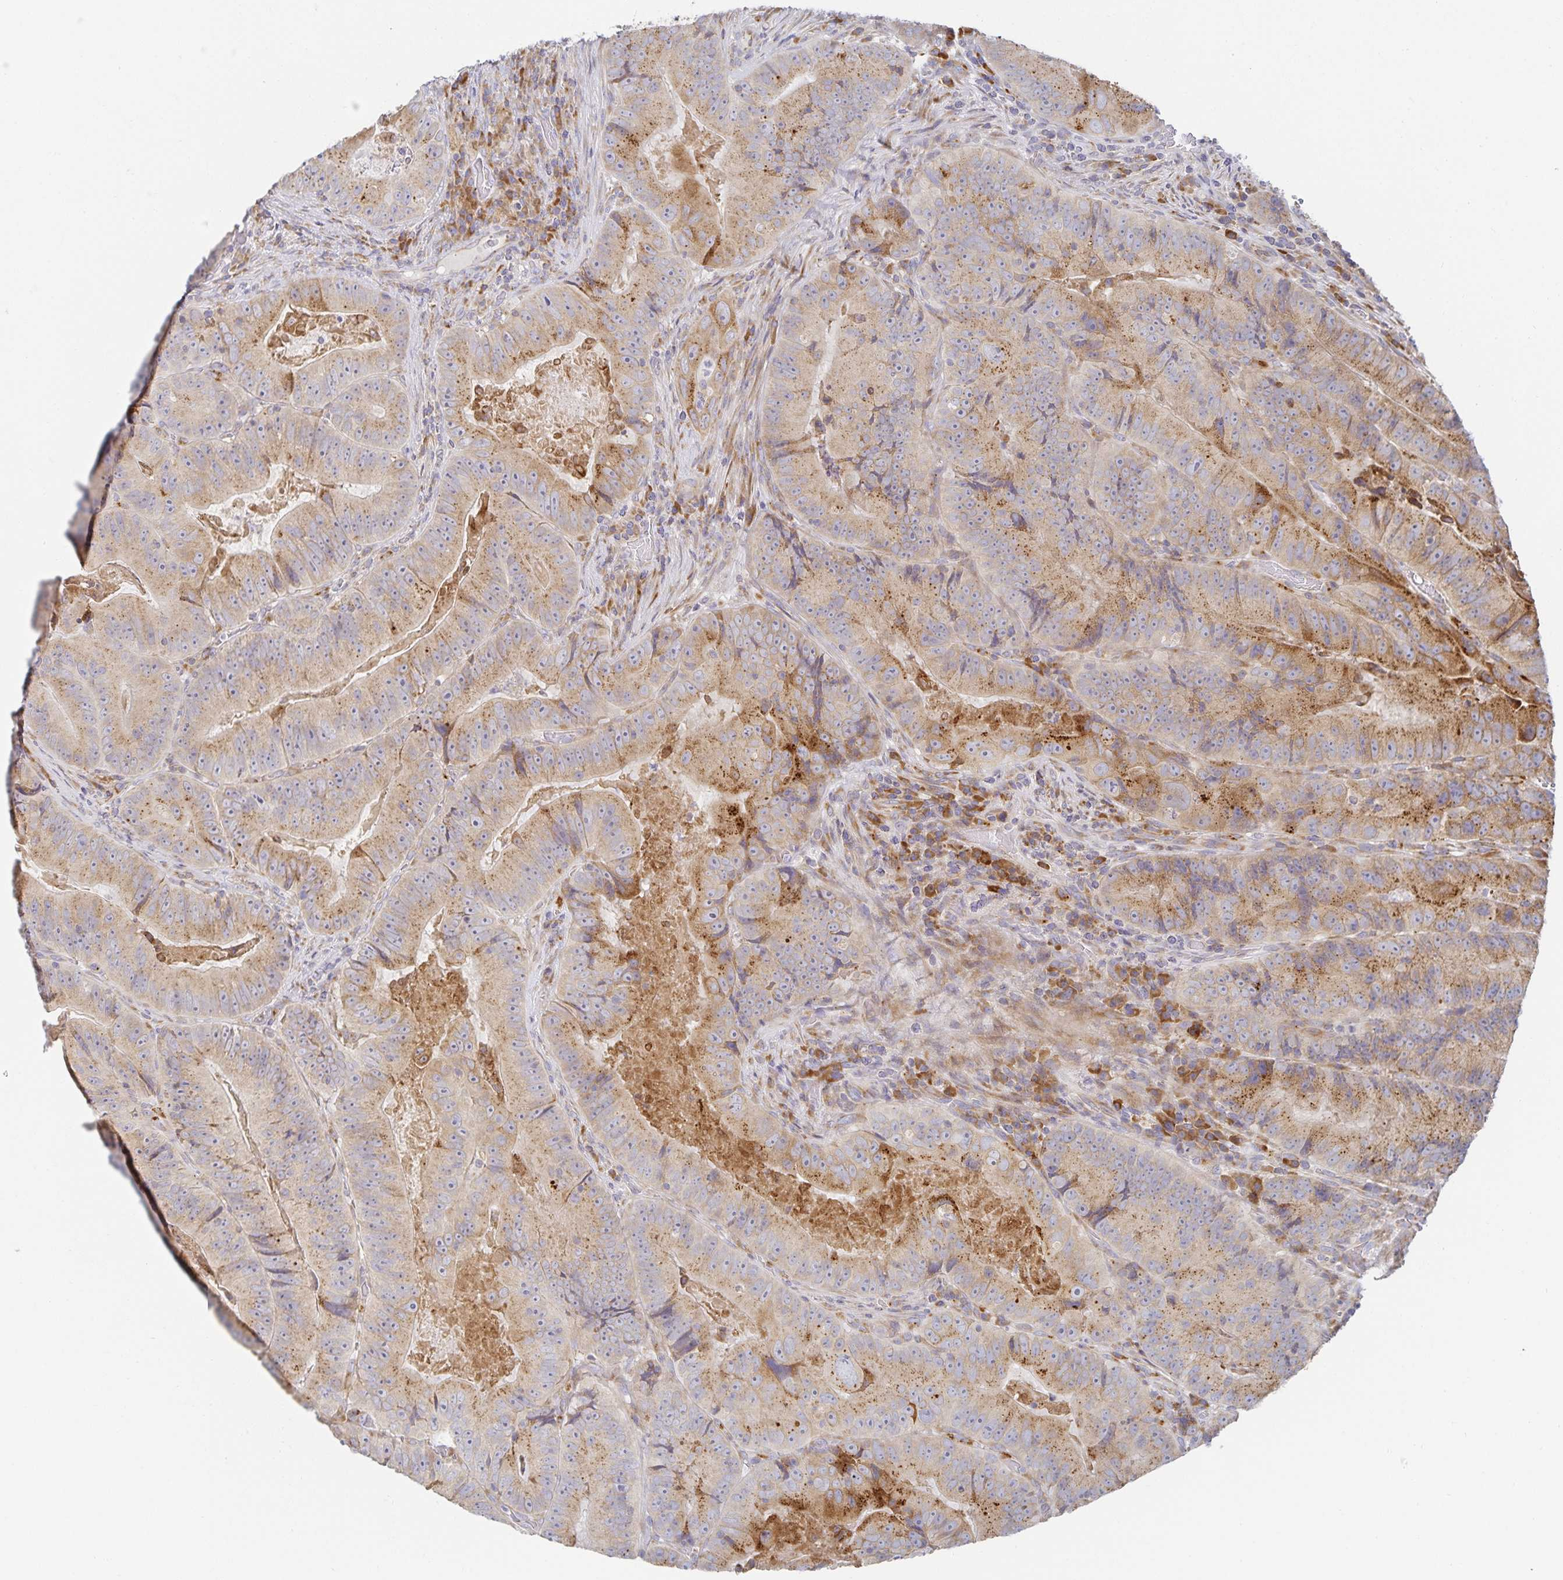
{"staining": {"intensity": "moderate", "quantity": ">75%", "location": "cytoplasmic/membranous"}, "tissue": "colorectal cancer", "cell_type": "Tumor cells", "image_type": "cancer", "snomed": [{"axis": "morphology", "description": "Adenocarcinoma, NOS"}, {"axis": "topography", "description": "Colon"}], "caption": "Colorectal cancer (adenocarcinoma) stained with immunohistochemistry displays moderate cytoplasmic/membranous expression in about >75% of tumor cells.", "gene": "NOMO1", "patient": {"sex": "female", "age": 86}}